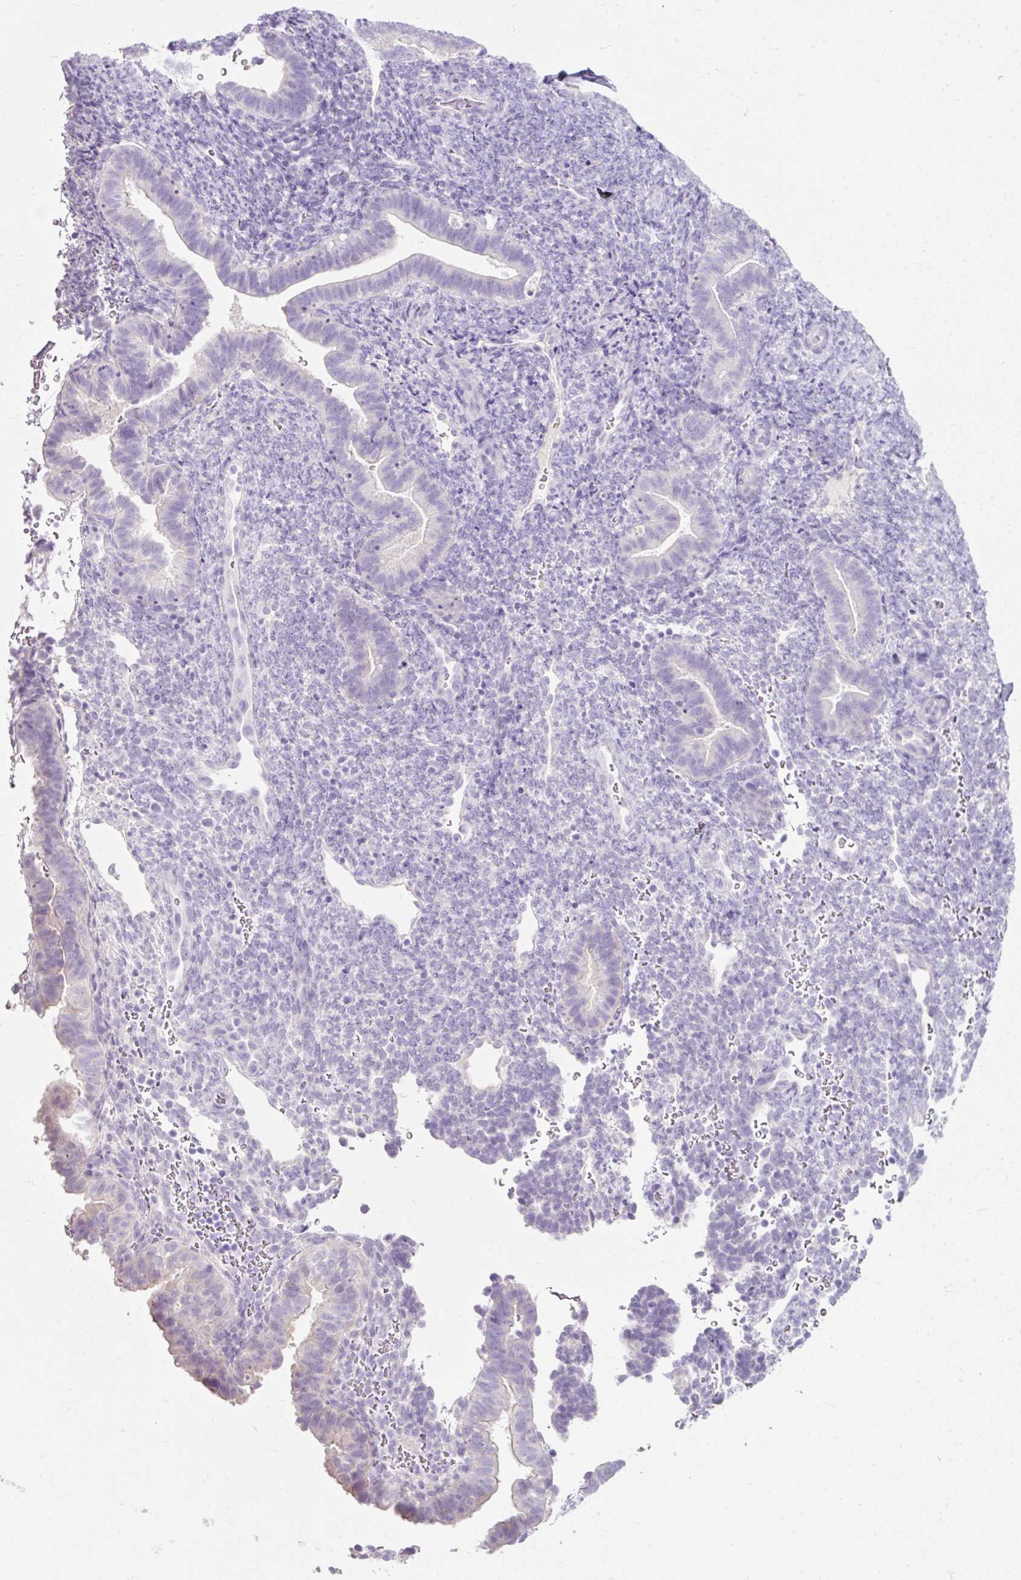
{"staining": {"intensity": "negative", "quantity": "none", "location": "none"}, "tissue": "endometrium", "cell_type": "Cells in endometrial stroma", "image_type": "normal", "snomed": [{"axis": "morphology", "description": "Normal tissue, NOS"}, {"axis": "topography", "description": "Endometrium"}], "caption": "Protein analysis of normal endometrium demonstrates no significant positivity in cells in endometrial stroma.", "gene": "TMEM213", "patient": {"sex": "female", "age": 34}}